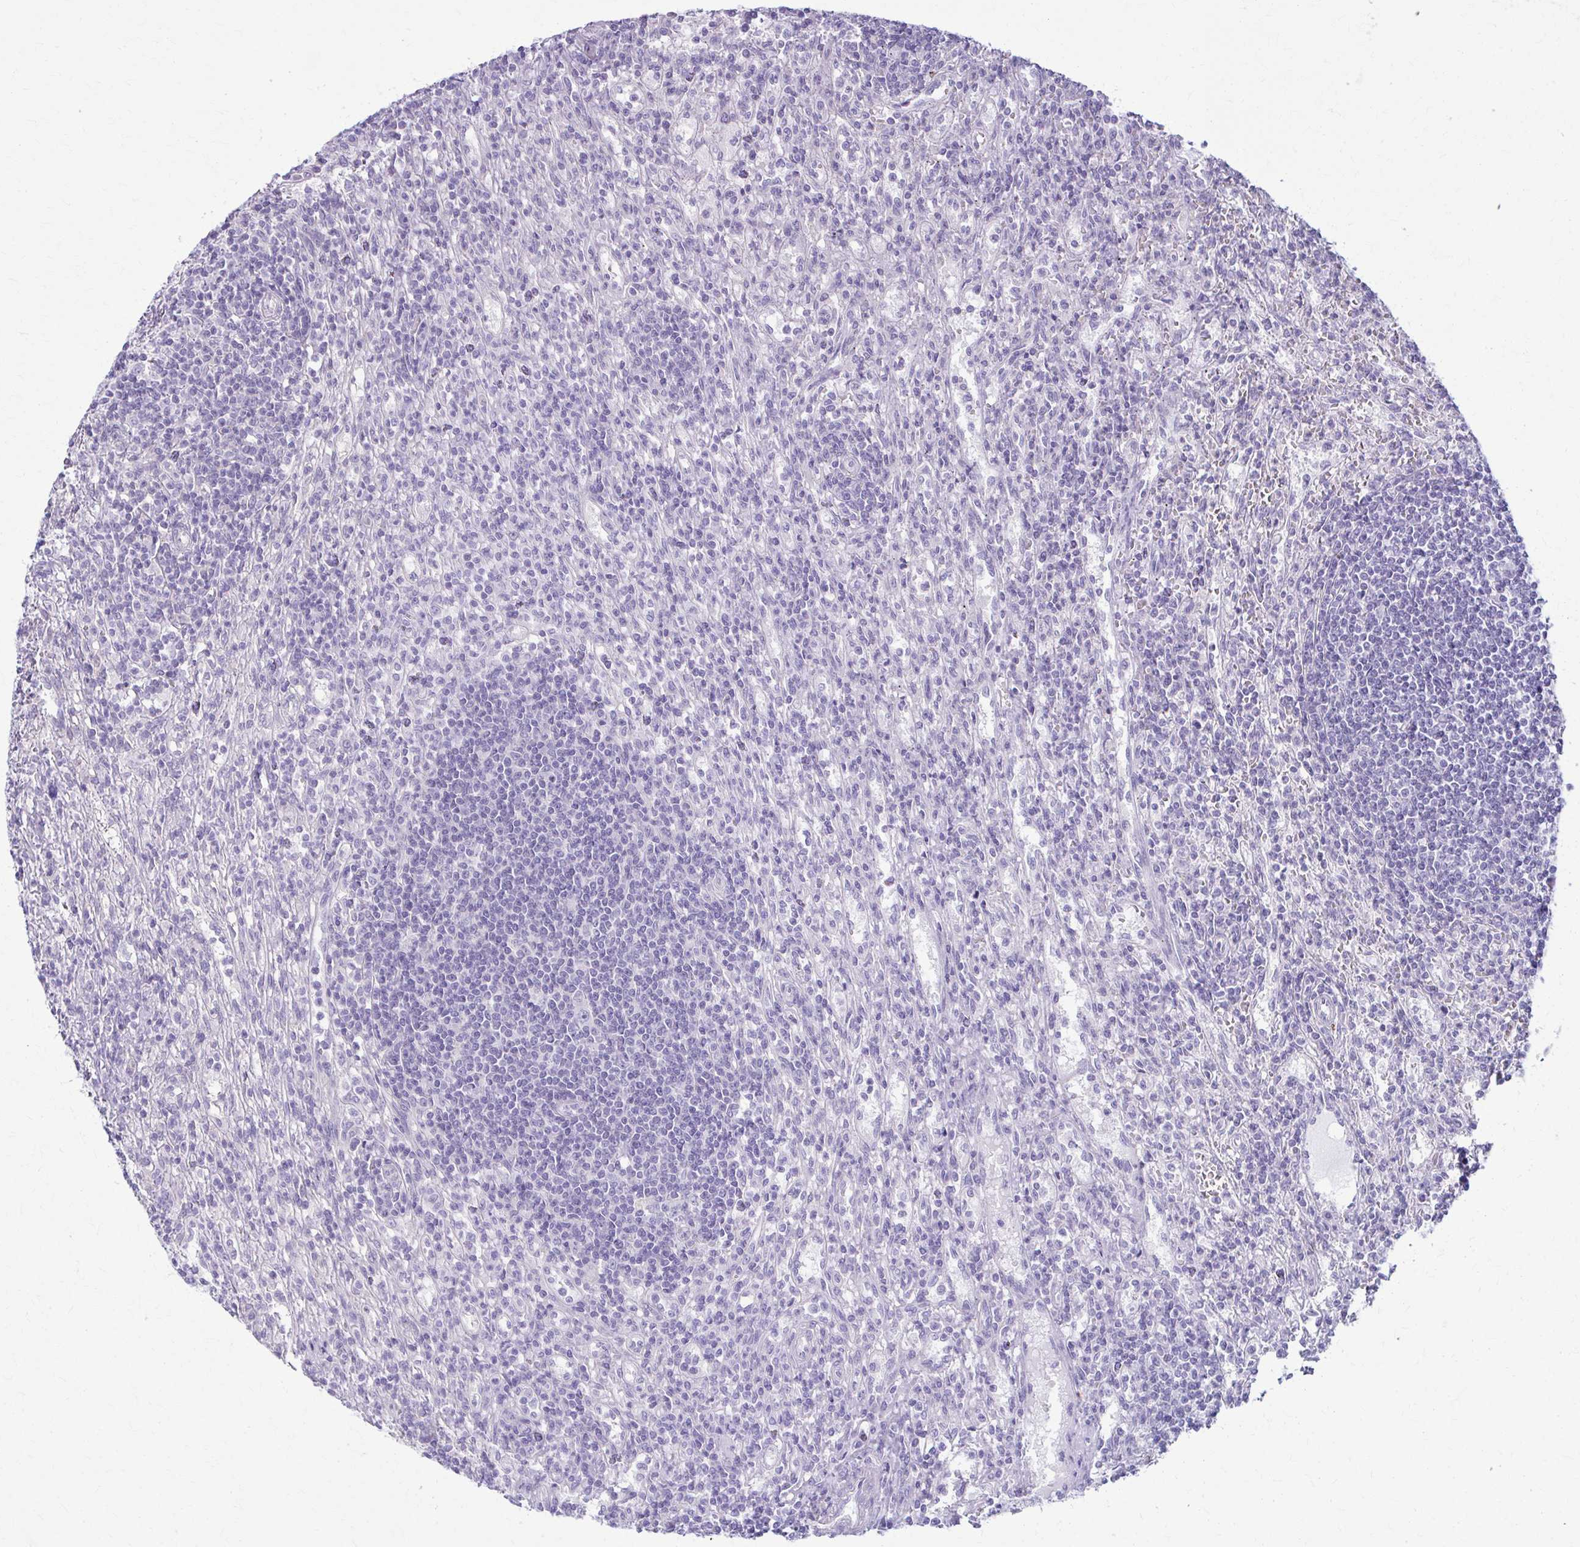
{"staining": {"intensity": "negative", "quantity": "none", "location": "none"}, "tissue": "lymphoma", "cell_type": "Tumor cells", "image_type": "cancer", "snomed": [{"axis": "morphology", "description": "Malignant lymphoma, non-Hodgkin's type, Low grade"}, {"axis": "topography", "description": "Spleen"}], "caption": "Tumor cells are negative for protein expression in human lymphoma. (Stains: DAB immunohistochemistry with hematoxylin counter stain, Microscopy: brightfield microscopy at high magnification).", "gene": "PRKRA", "patient": {"sex": "male", "age": 76}}